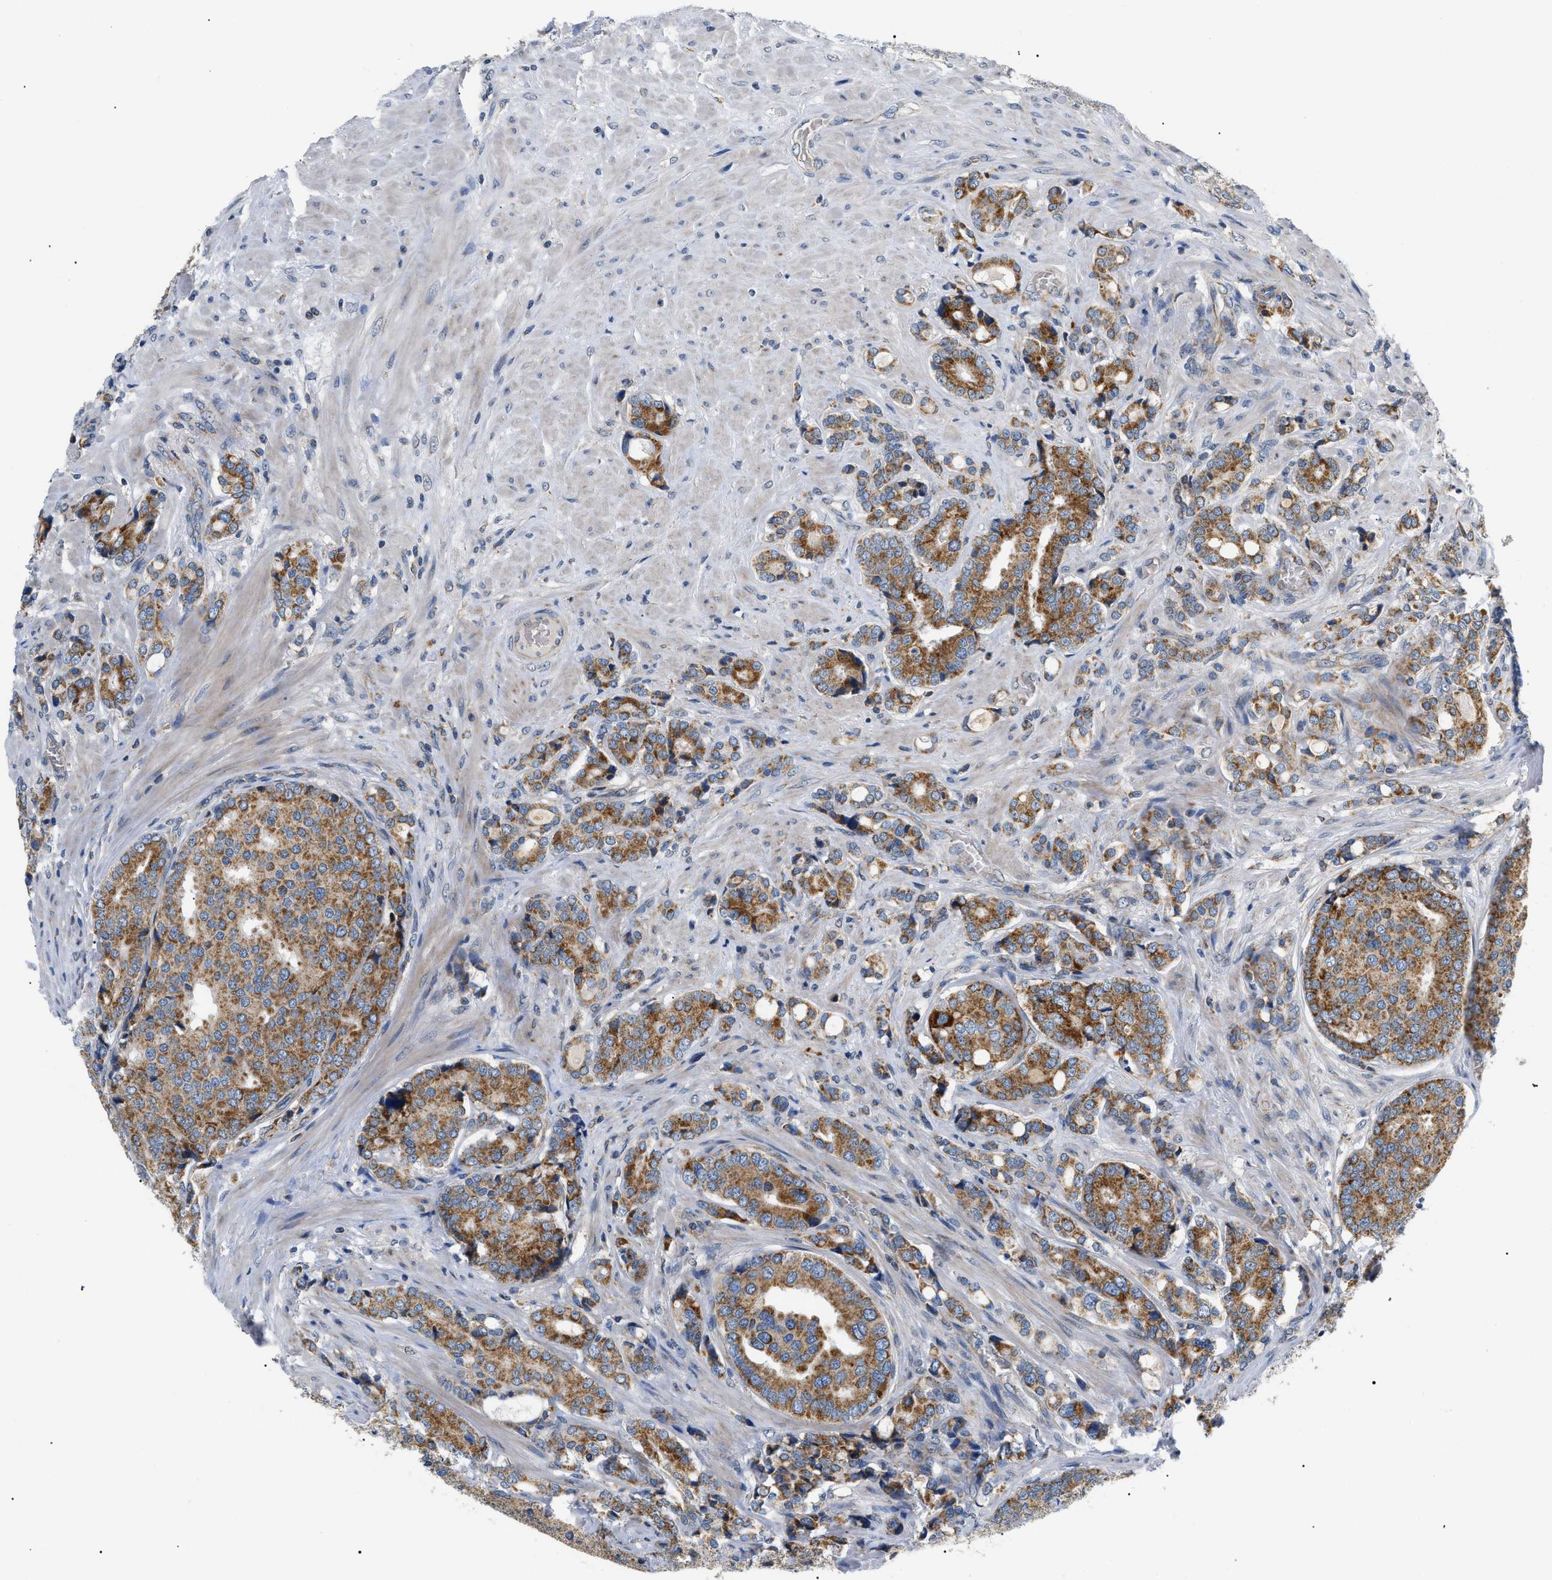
{"staining": {"intensity": "moderate", "quantity": ">75%", "location": "cytoplasmic/membranous"}, "tissue": "prostate cancer", "cell_type": "Tumor cells", "image_type": "cancer", "snomed": [{"axis": "morphology", "description": "Adenocarcinoma, High grade"}, {"axis": "topography", "description": "Prostate"}], "caption": "A brown stain shows moderate cytoplasmic/membranous staining of a protein in prostate cancer (adenocarcinoma (high-grade)) tumor cells.", "gene": "TOMM6", "patient": {"sex": "male", "age": 50}}